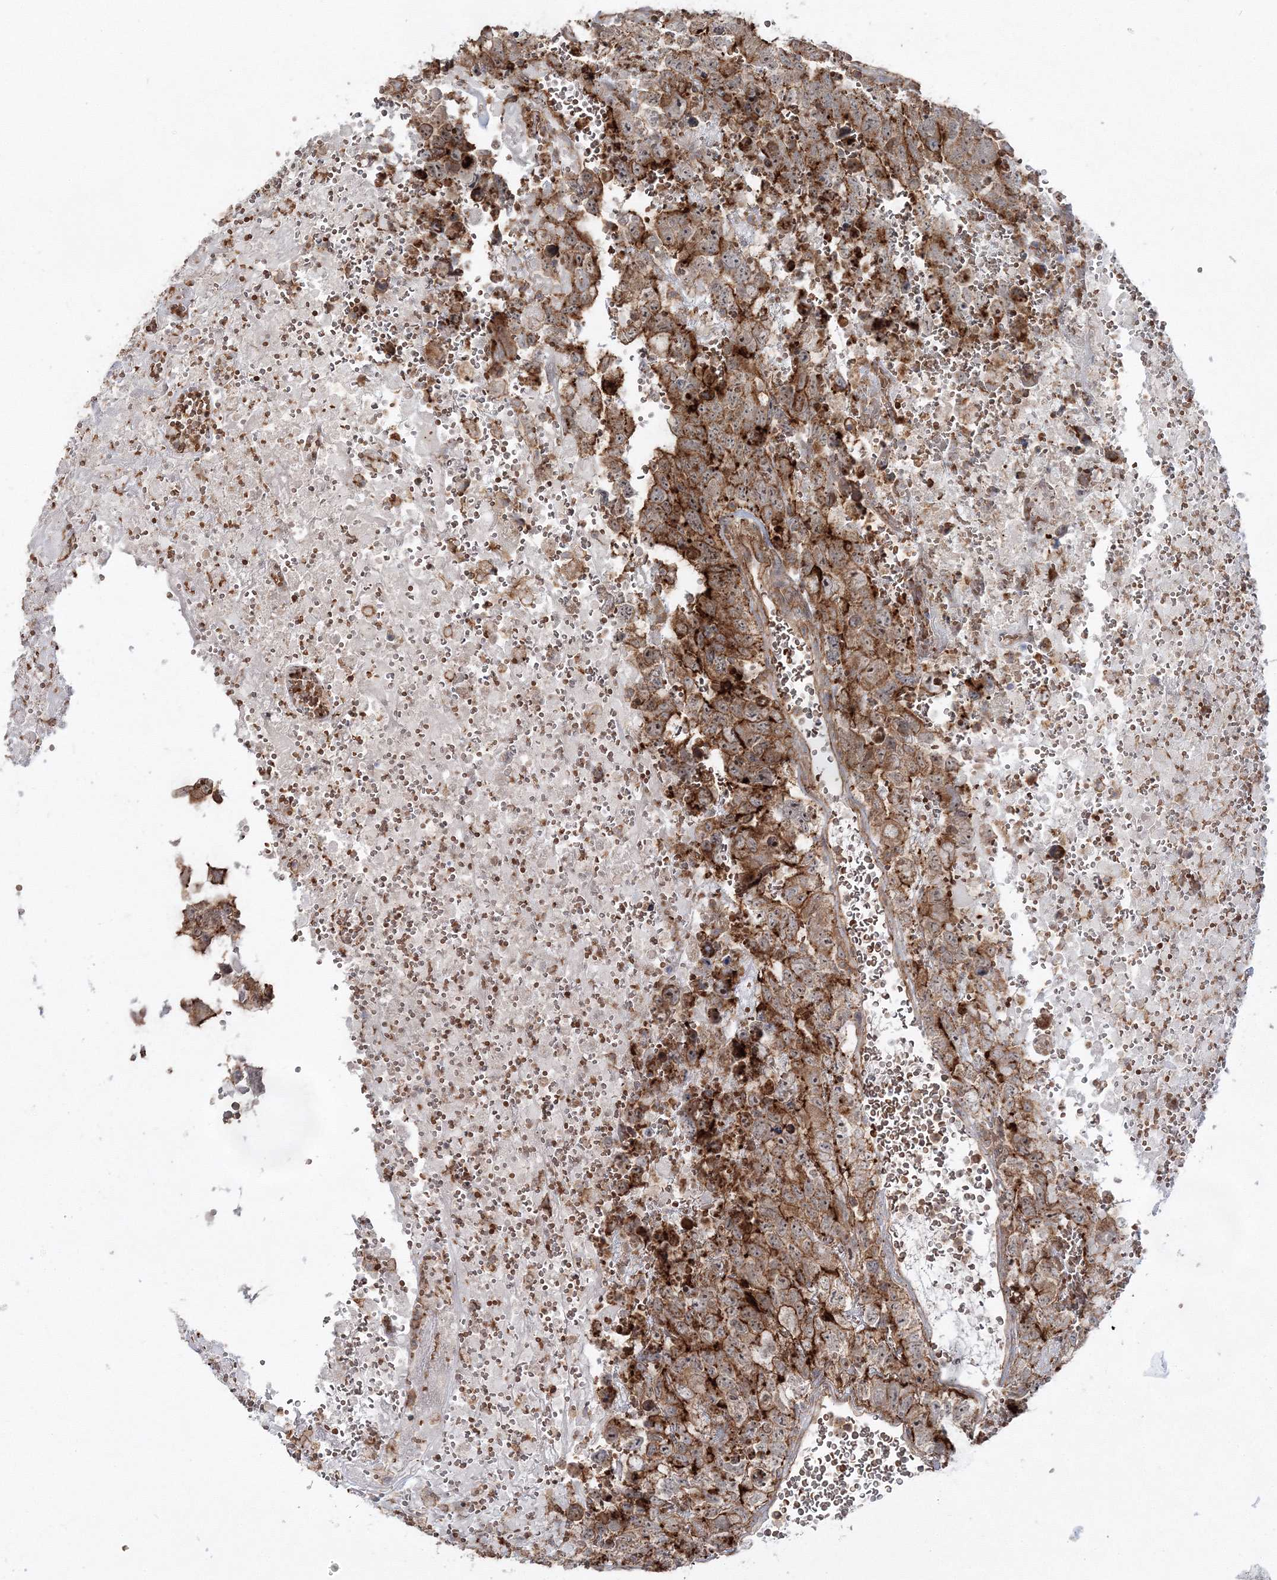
{"staining": {"intensity": "moderate", "quantity": ">75%", "location": "cytoplasmic/membranous"}, "tissue": "testis cancer", "cell_type": "Tumor cells", "image_type": "cancer", "snomed": [{"axis": "morphology", "description": "Carcinoma, Embryonal, NOS"}, {"axis": "topography", "description": "Testis"}], "caption": "An immunohistochemistry (IHC) photomicrograph of neoplastic tissue is shown. Protein staining in brown shows moderate cytoplasmic/membranous positivity in testis cancer (embryonal carcinoma) within tumor cells. (DAB (3,3'-diaminobenzidine) IHC, brown staining for protein, blue staining for nuclei).", "gene": "PCBD2", "patient": {"sex": "male", "age": 45}}